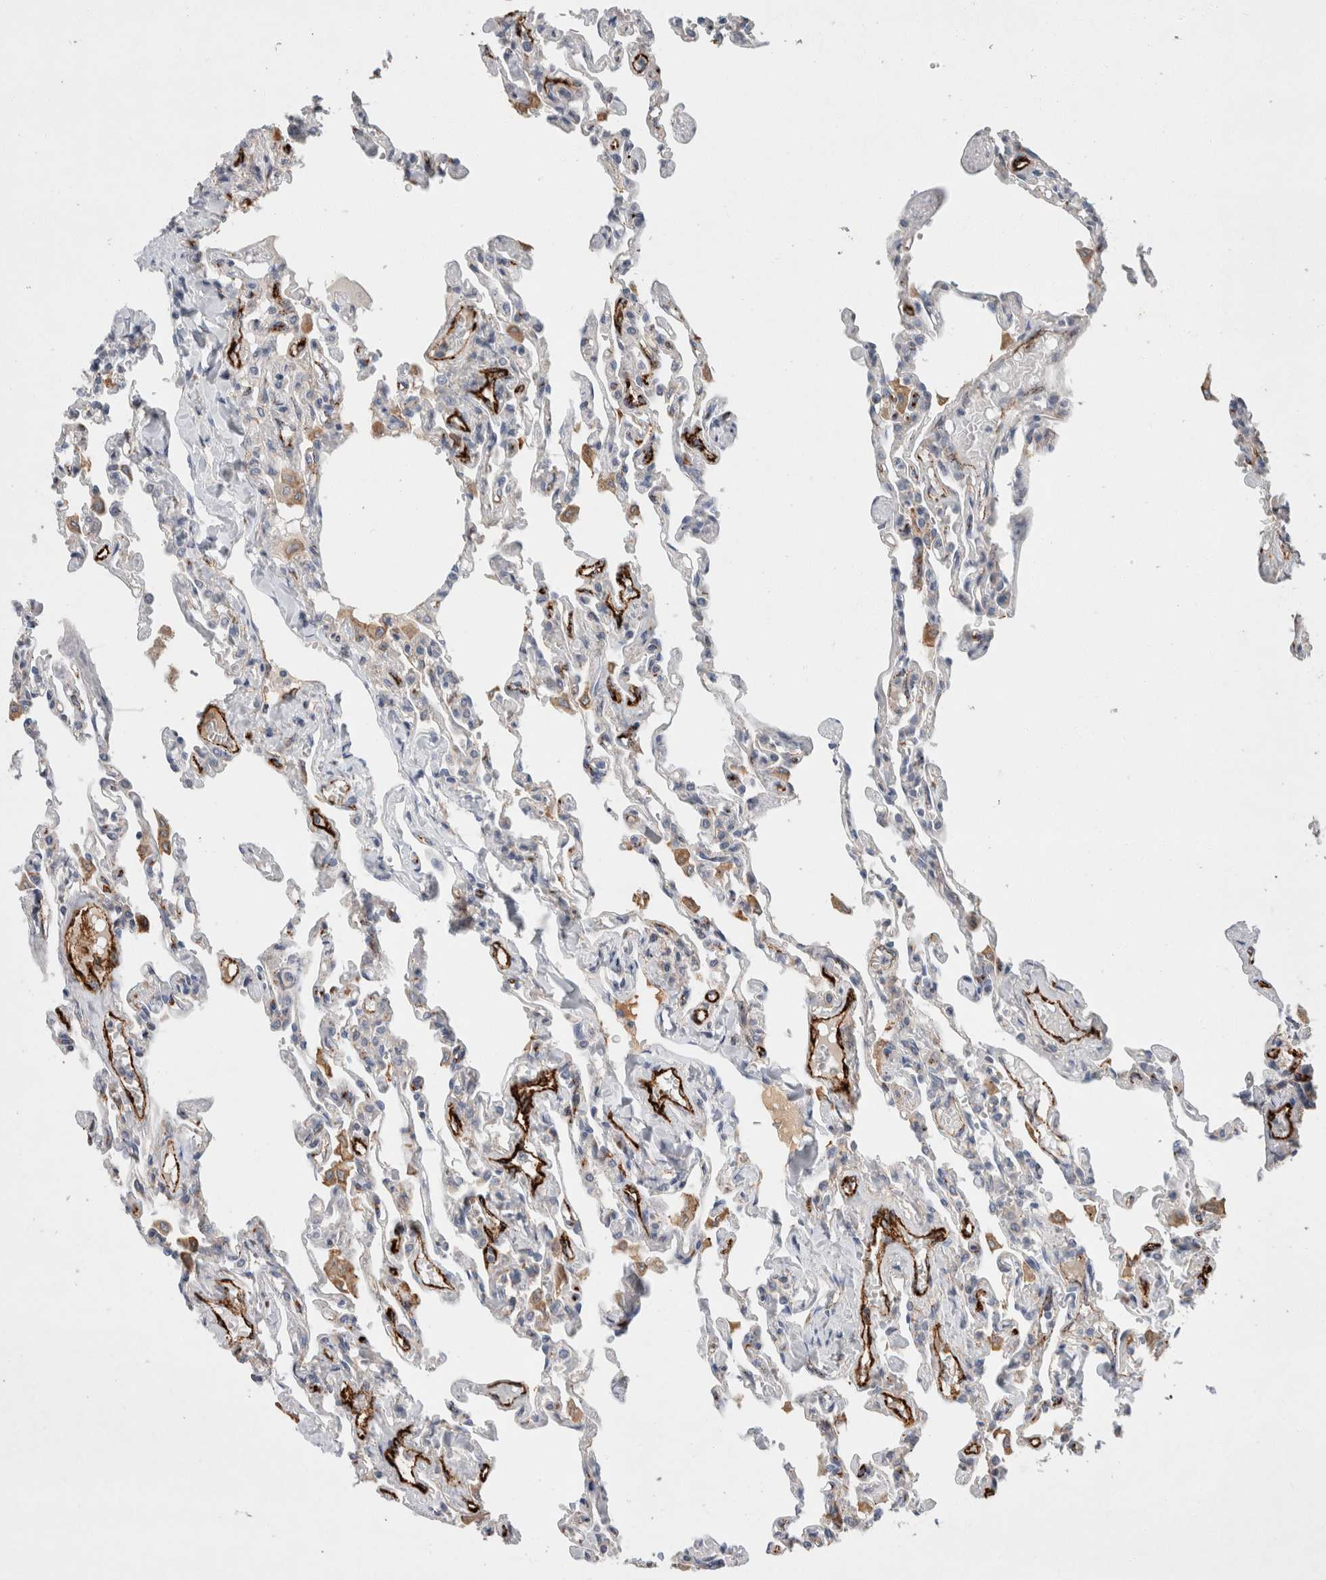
{"staining": {"intensity": "negative", "quantity": "none", "location": "none"}, "tissue": "lung", "cell_type": "Alveolar cells", "image_type": "normal", "snomed": [{"axis": "morphology", "description": "Normal tissue, NOS"}, {"axis": "topography", "description": "Lung"}], "caption": "Immunohistochemistry (IHC) histopathology image of normal lung: human lung stained with DAB (3,3'-diaminobenzidine) shows no significant protein staining in alveolar cells. (Stains: DAB (3,3'-diaminobenzidine) IHC with hematoxylin counter stain, Microscopy: brightfield microscopy at high magnification).", "gene": "IARS2", "patient": {"sex": "male", "age": 21}}